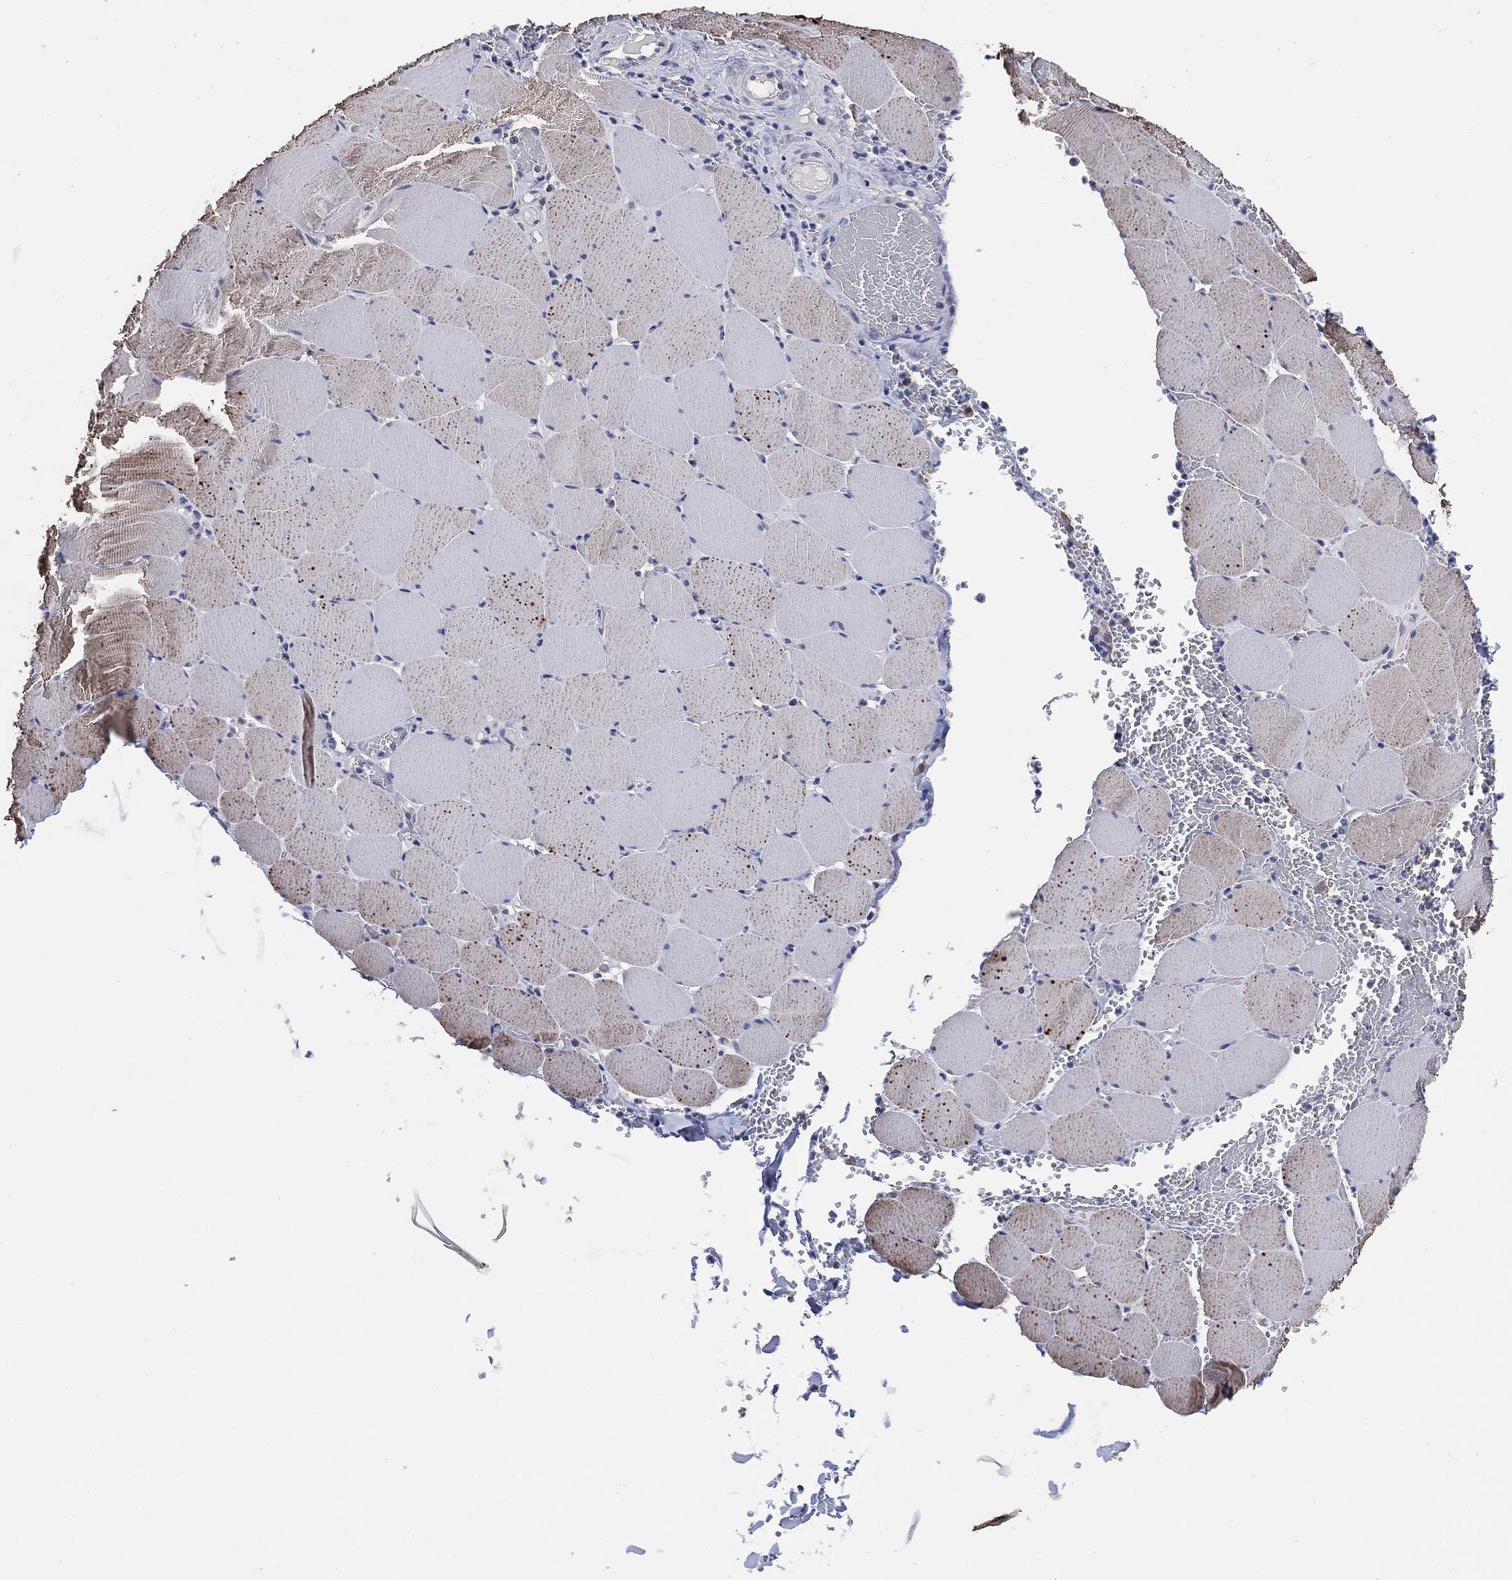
{"staining": {"intensity": "weak", "quantity": "<25%", "location": "cytoplasmic/membranous"}, "tissue": "skeletal muscle", "cell_type": "Myocytes", "image_type": "normal", "snomed": [{"axis": "morphology", "description": "Normal tissue, NOS"}, {"axis": "morphology", "description": "Malignant melanoma, Metastatic site"}, {"axis": "topography", "description": "Skeletal muscle"}], "caption": "Immunohistochemical staining of benign human skeletal muscle displays no significant staining in myocytes.", "gene": "KLK5", "patient": {"sex": "male", "age": 50}}